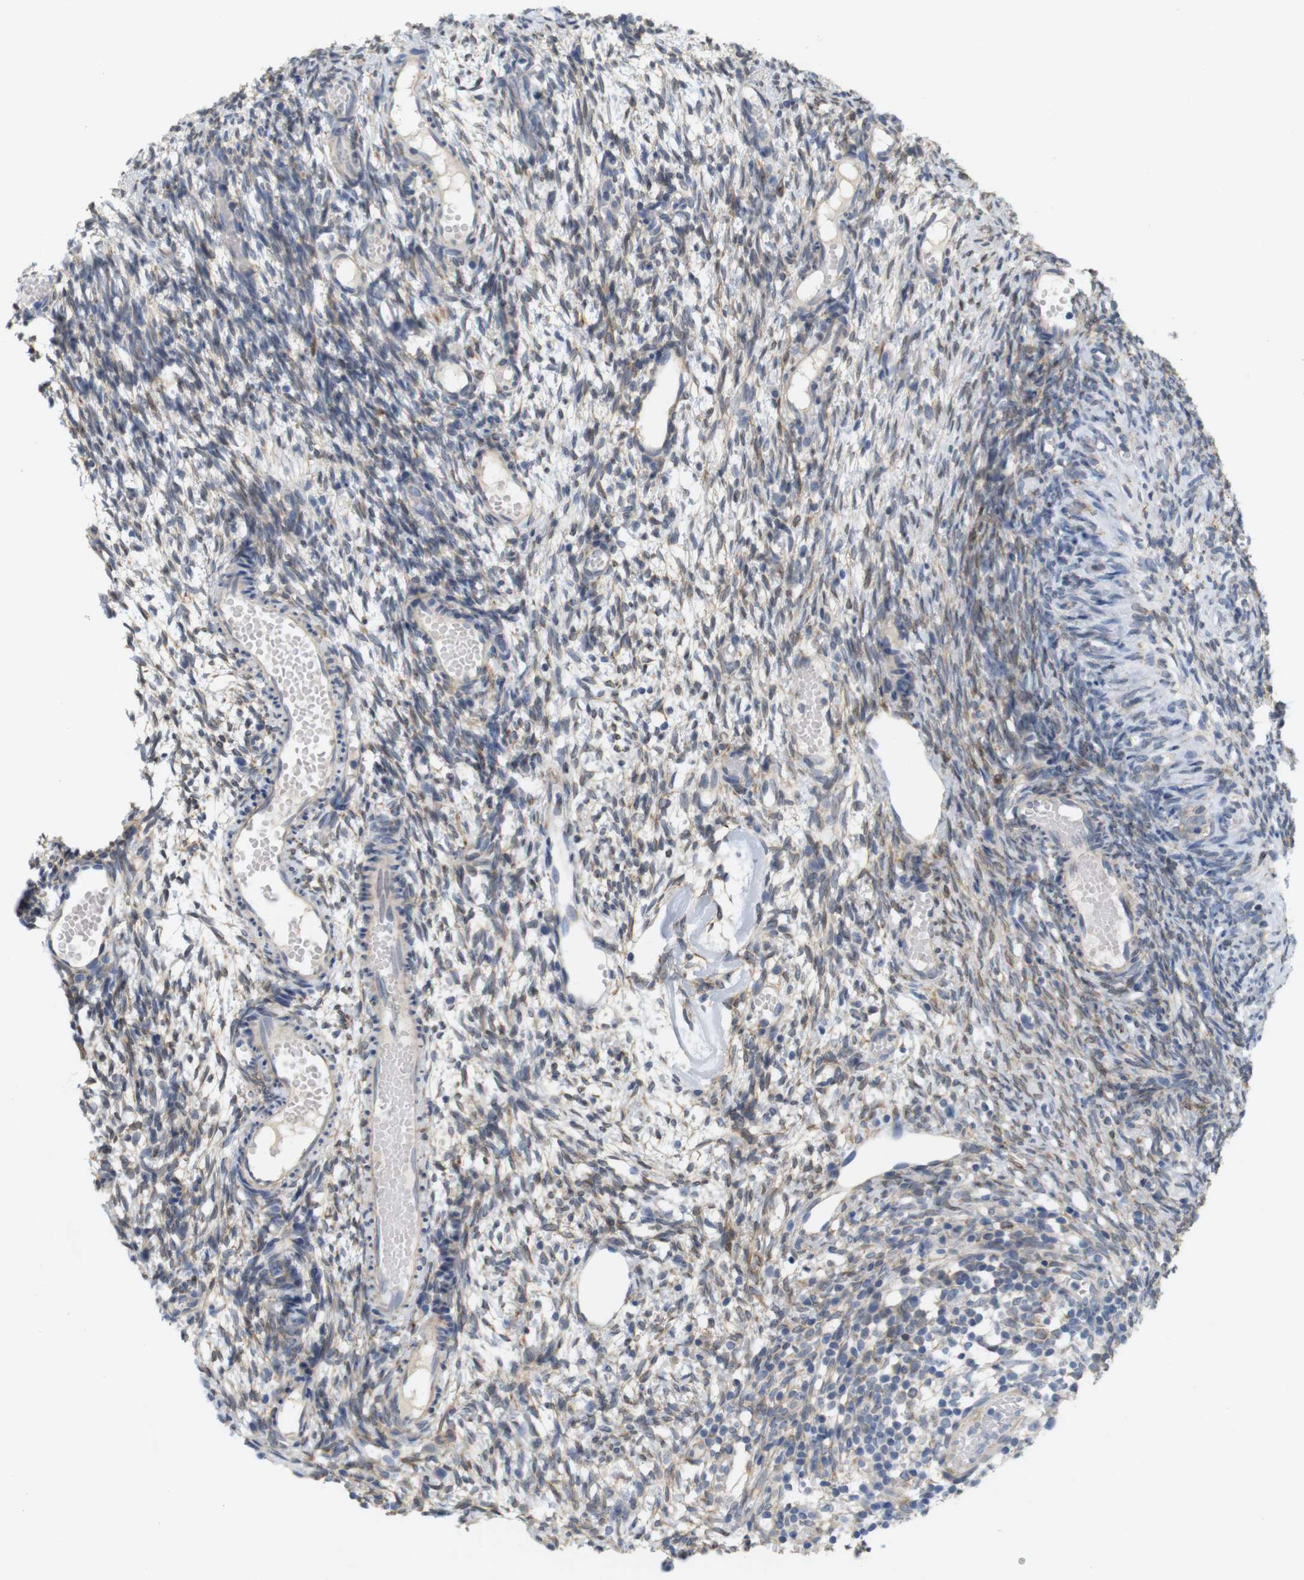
{"staining": {"intensity": "moderate", "quantity": "<25%", "location": "cytoplasmic/membranous"}, "tissue": "ovary", "cell_type": "Ovarian stroma cells", "image_type": "normal", "snomed": [{"axis": "morphology", "description": "Normal tissue, NOS"}, {"axis": "topography", "description": "Ovary"}], "caption": "Ovary stained for a protein (brown) reveals moderate cytoplasmic/membranous positive positivity in about <25% of ovarian stroma cells.", "gene": "ITPR1", "patient": {"sex": "female", "age": 35}}